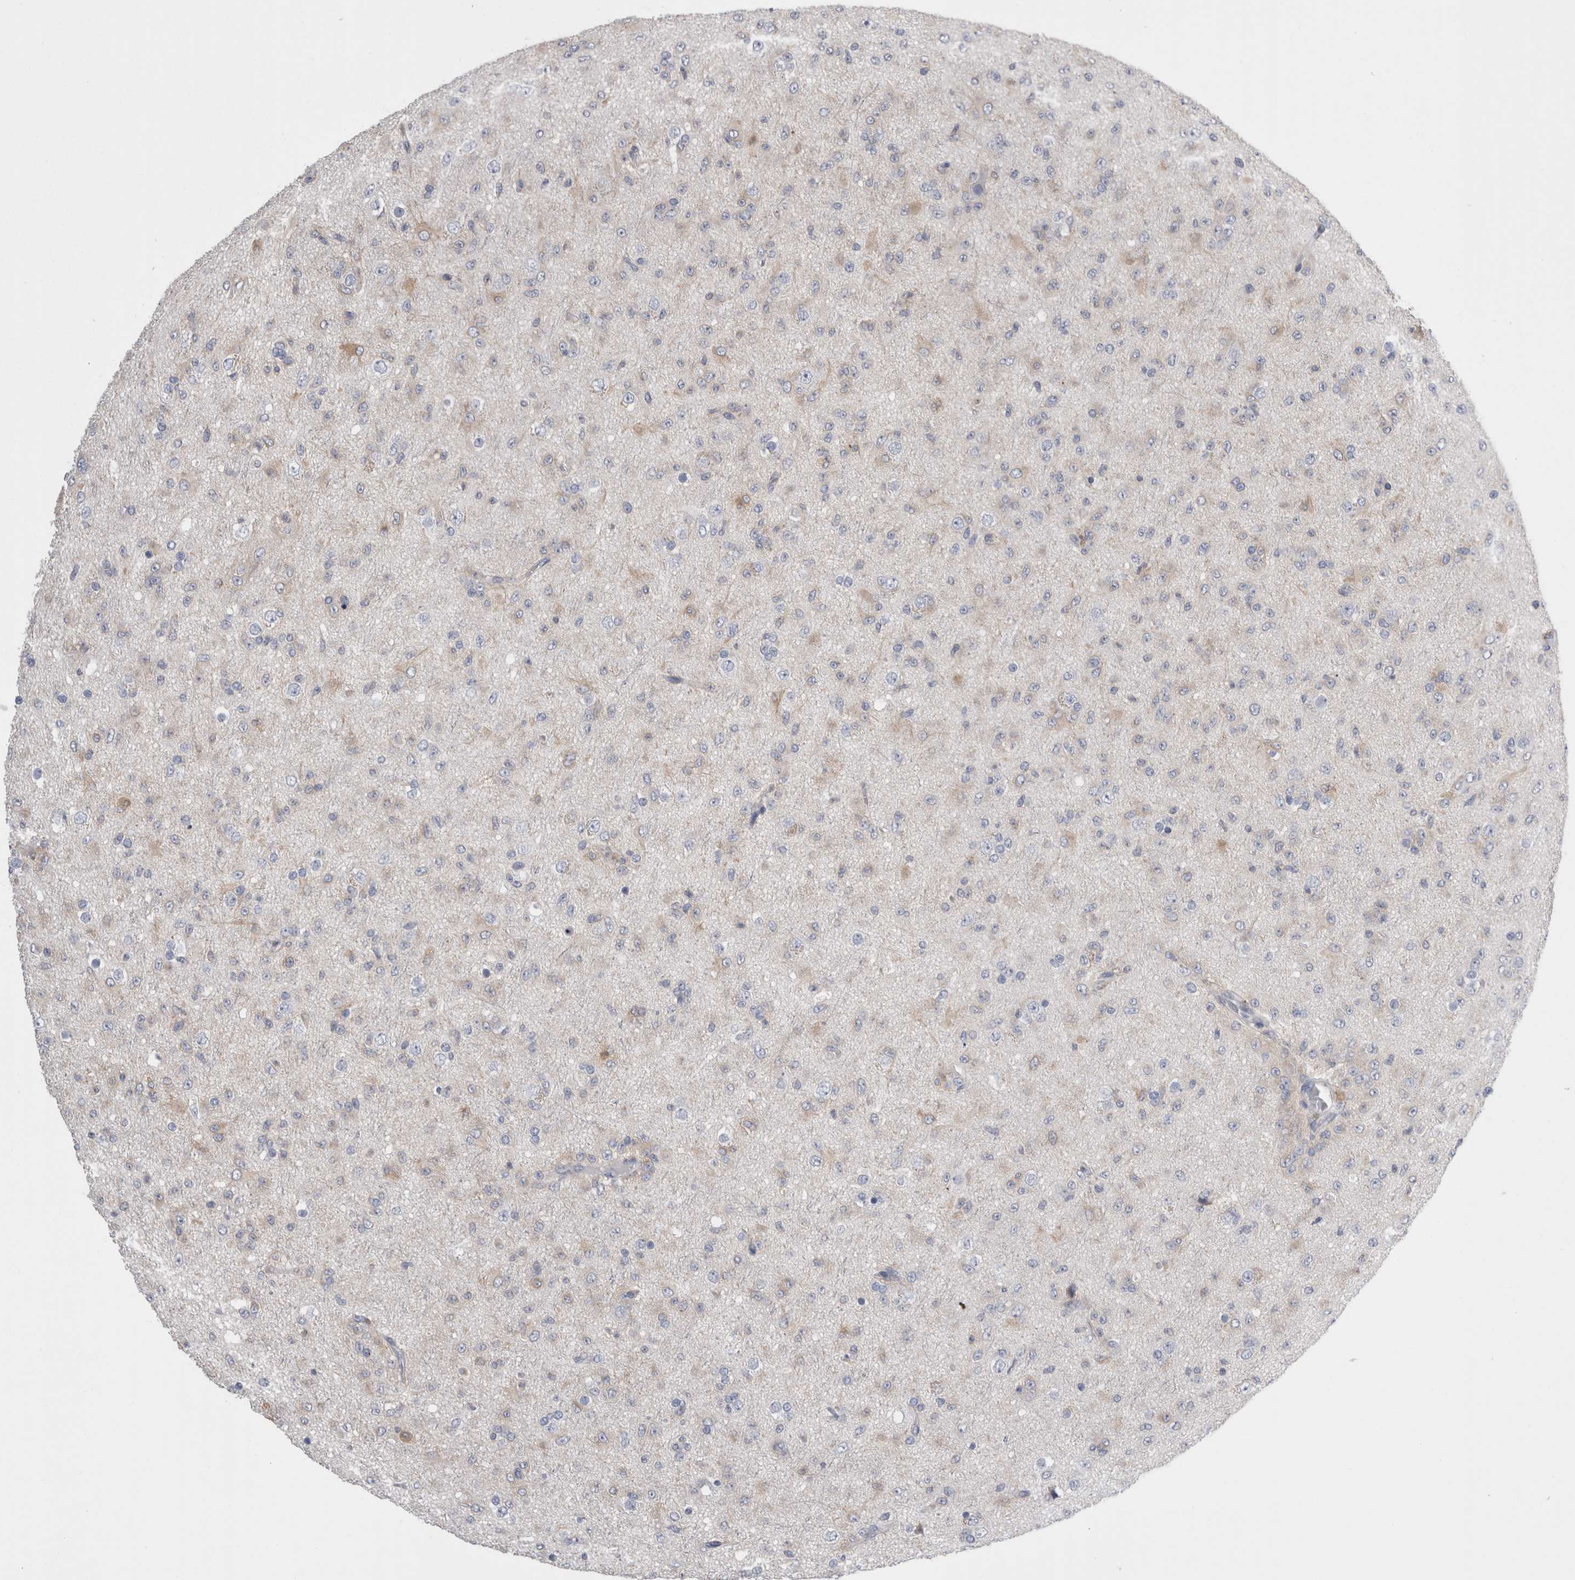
{"staining": {"intensity": "weak", "quantity": "<25%", "location": "cytoplasmic/membranous"}, "tissue": "glioma", "cell_type": "Tumor cells", "image_type": "cancer", "snomed": [{"axis": "morphology", "description": "Glioma, malignant, Low grade"}, {"axis": "topography", "description": "Brain"}], "caption": "This is a image of immunohistochemistry staining of malignant glioma (low-grade), which shows no expression in tumor cells.", "gene": "DCTN6", "patient": {"sex": "male", "age": 65}}